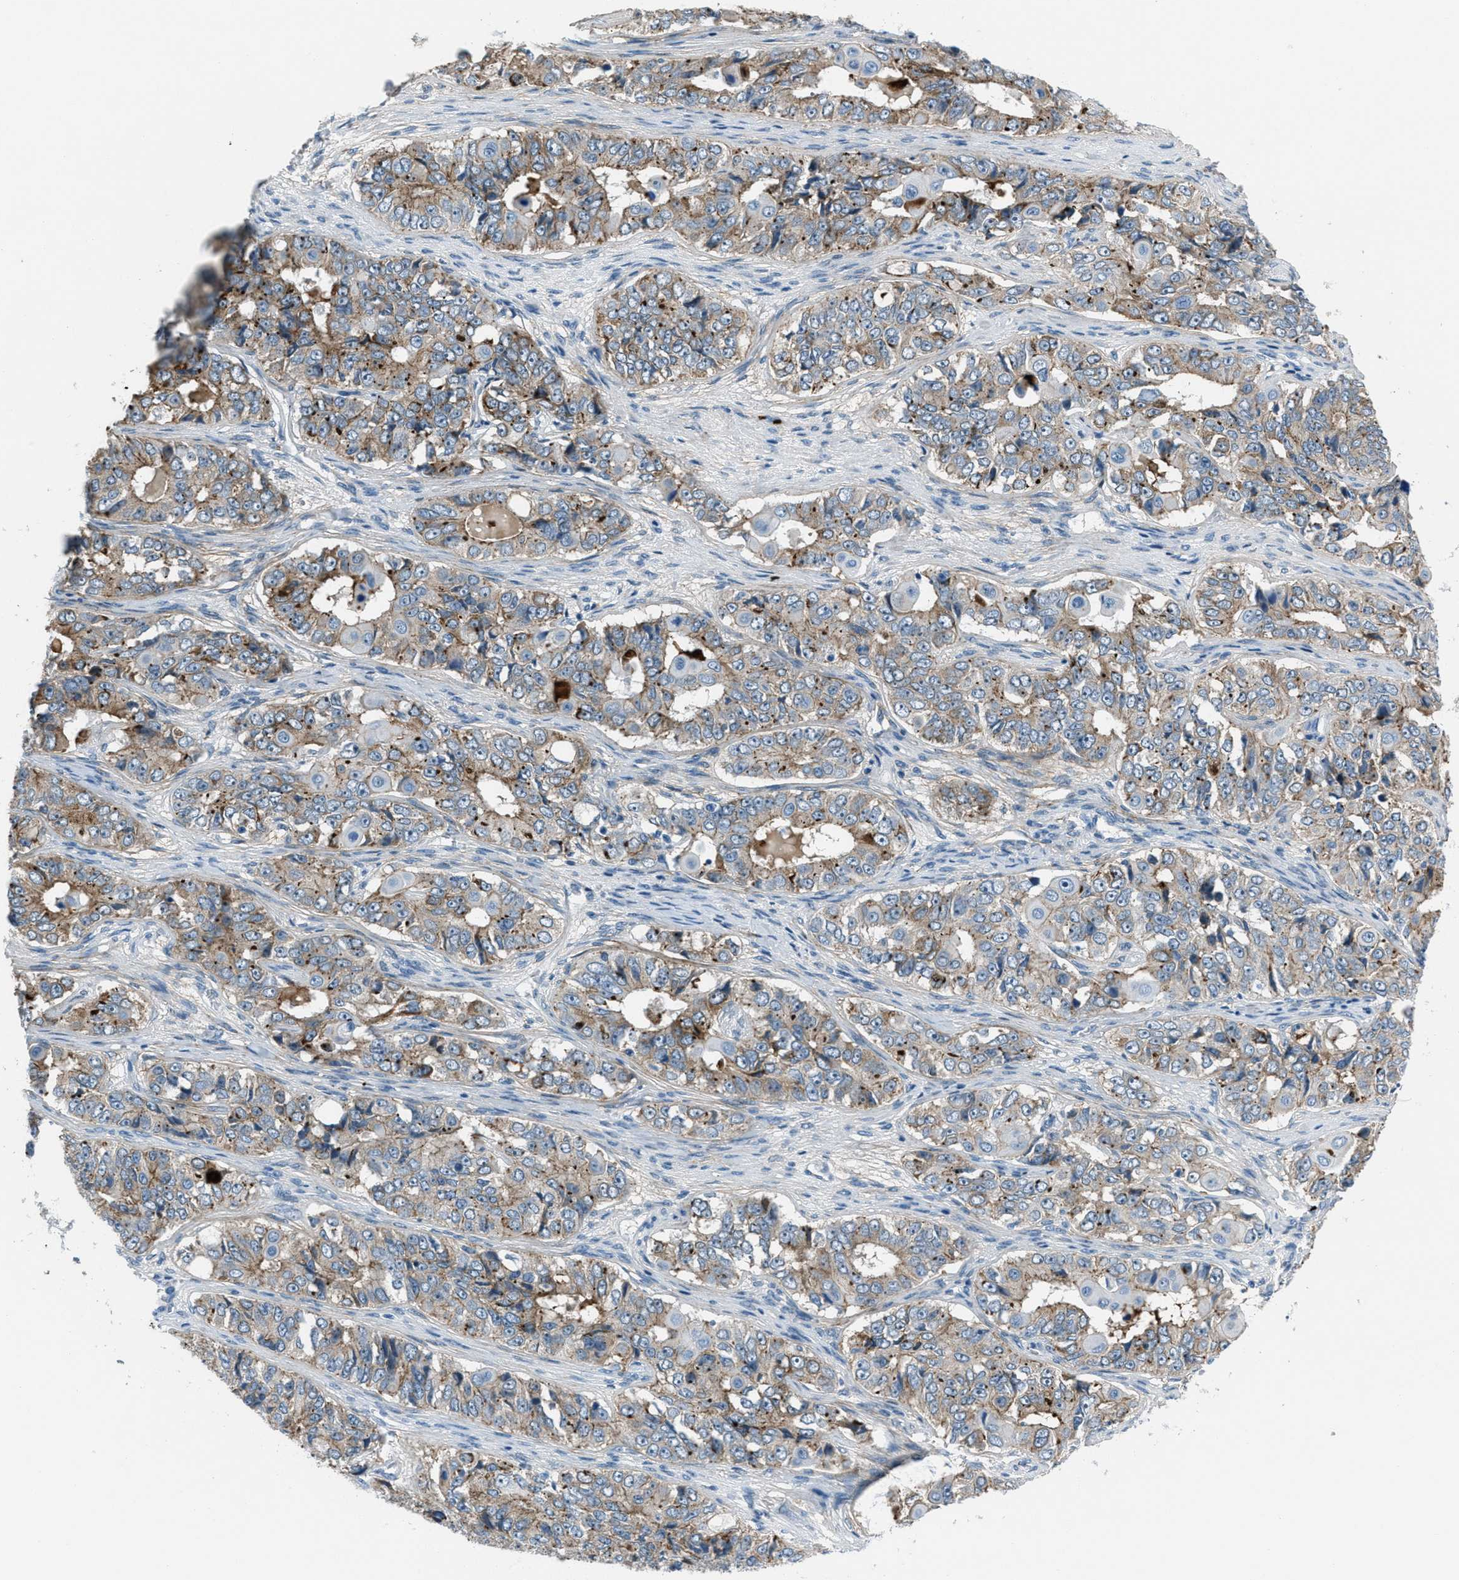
{"staining": {"intensity": "moderate", "quantity": "<25%", "location": "cytoplasmic/membranous"}, "tissue": "ovarian cancer", "cell_type": "Tumor cells", "image_type": "cancer", "snomed": [{"axis": "morphology", "description": "Carcinoma, endometroid"}, {"axis": "topography", "description": "Ovary"}], "caption": "Ovarian cancer (endometroid carcinoma) was stained to show a protein in brown. There is low levels of moderate cytoplasmic/membranous positivity in about <25% of tumor cells.", "gene": "FBN1", "patient": {"sex": "female", "age": 51}}